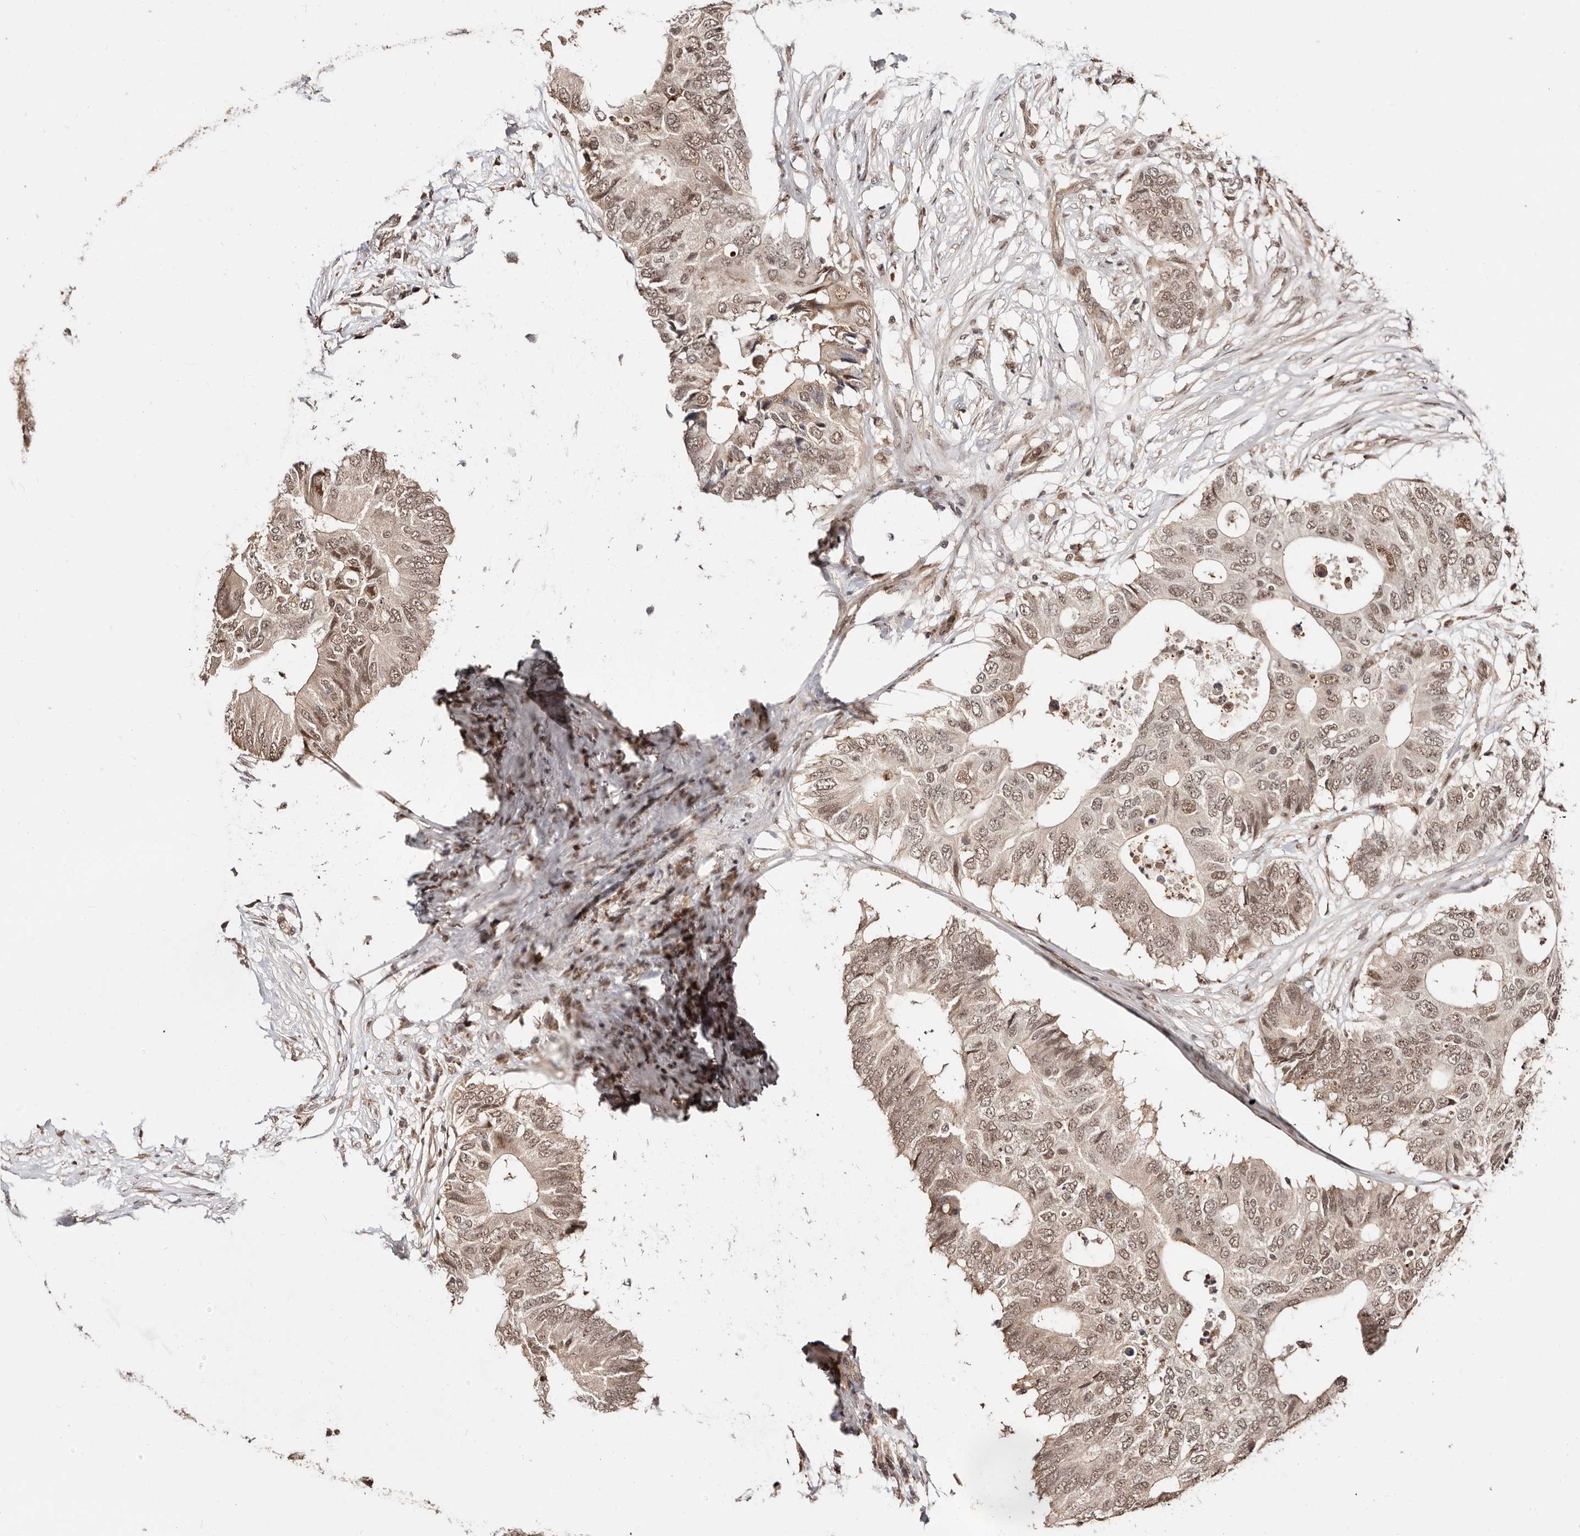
{"staining": {"intensity": "moderate", "quantity": ">75%", "location": "nuclear"}, "tissue": "colorectal cancer", "cell_type": "Tumor cells", "image_type": "cancer", "snomed": [{"axis": "morphology", "description": "Adenocarcinoma, NOS"}, {"axis": "topography", "description": "Colon"}], "caption": "Adenocarcinoma (colorectal) tissue exhibits moderate nuclear positivity in about >75% of tumor cells", "gene": "CTNNBL1", "patient": {"sex": "male", "age": 71}}